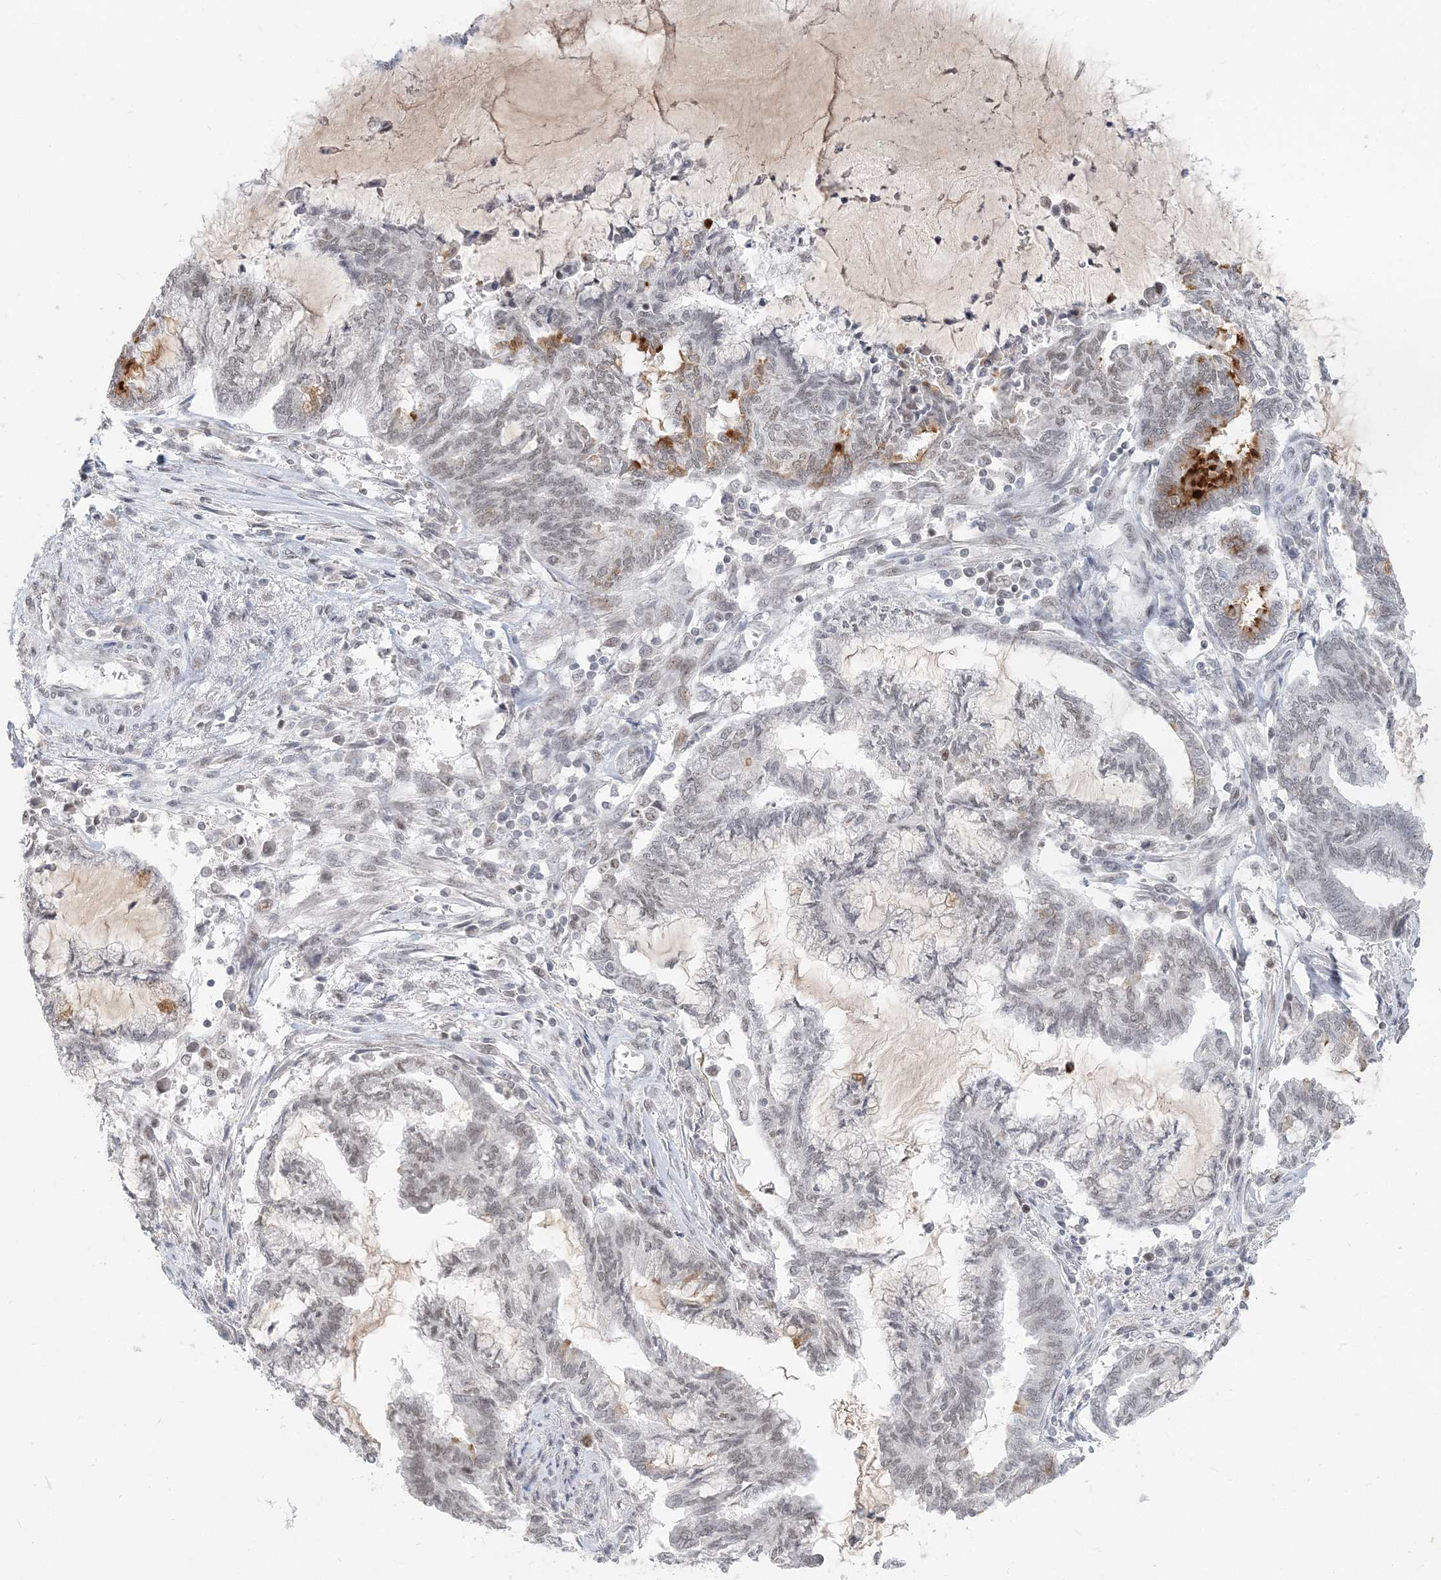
{"staining": {"intensity": "weak", "quantity": "<25%", "location": "nuclear"}, "tissue": "endometrial cancer", "cell_type": "Tumor cells", "image_type": "cancer", "snomed": [{"axis": "morphology", "description": "Adenocarcinoma, NOS"}, {"axis": "topography", "description": "Endometrium"}], "caption": "This is an IHC micrograph of endometrial adenocarcinoma. There is no positivity in tumor cells.", "gene": "BAZ1B", "patient": {"sex": "female", "age": 86}}